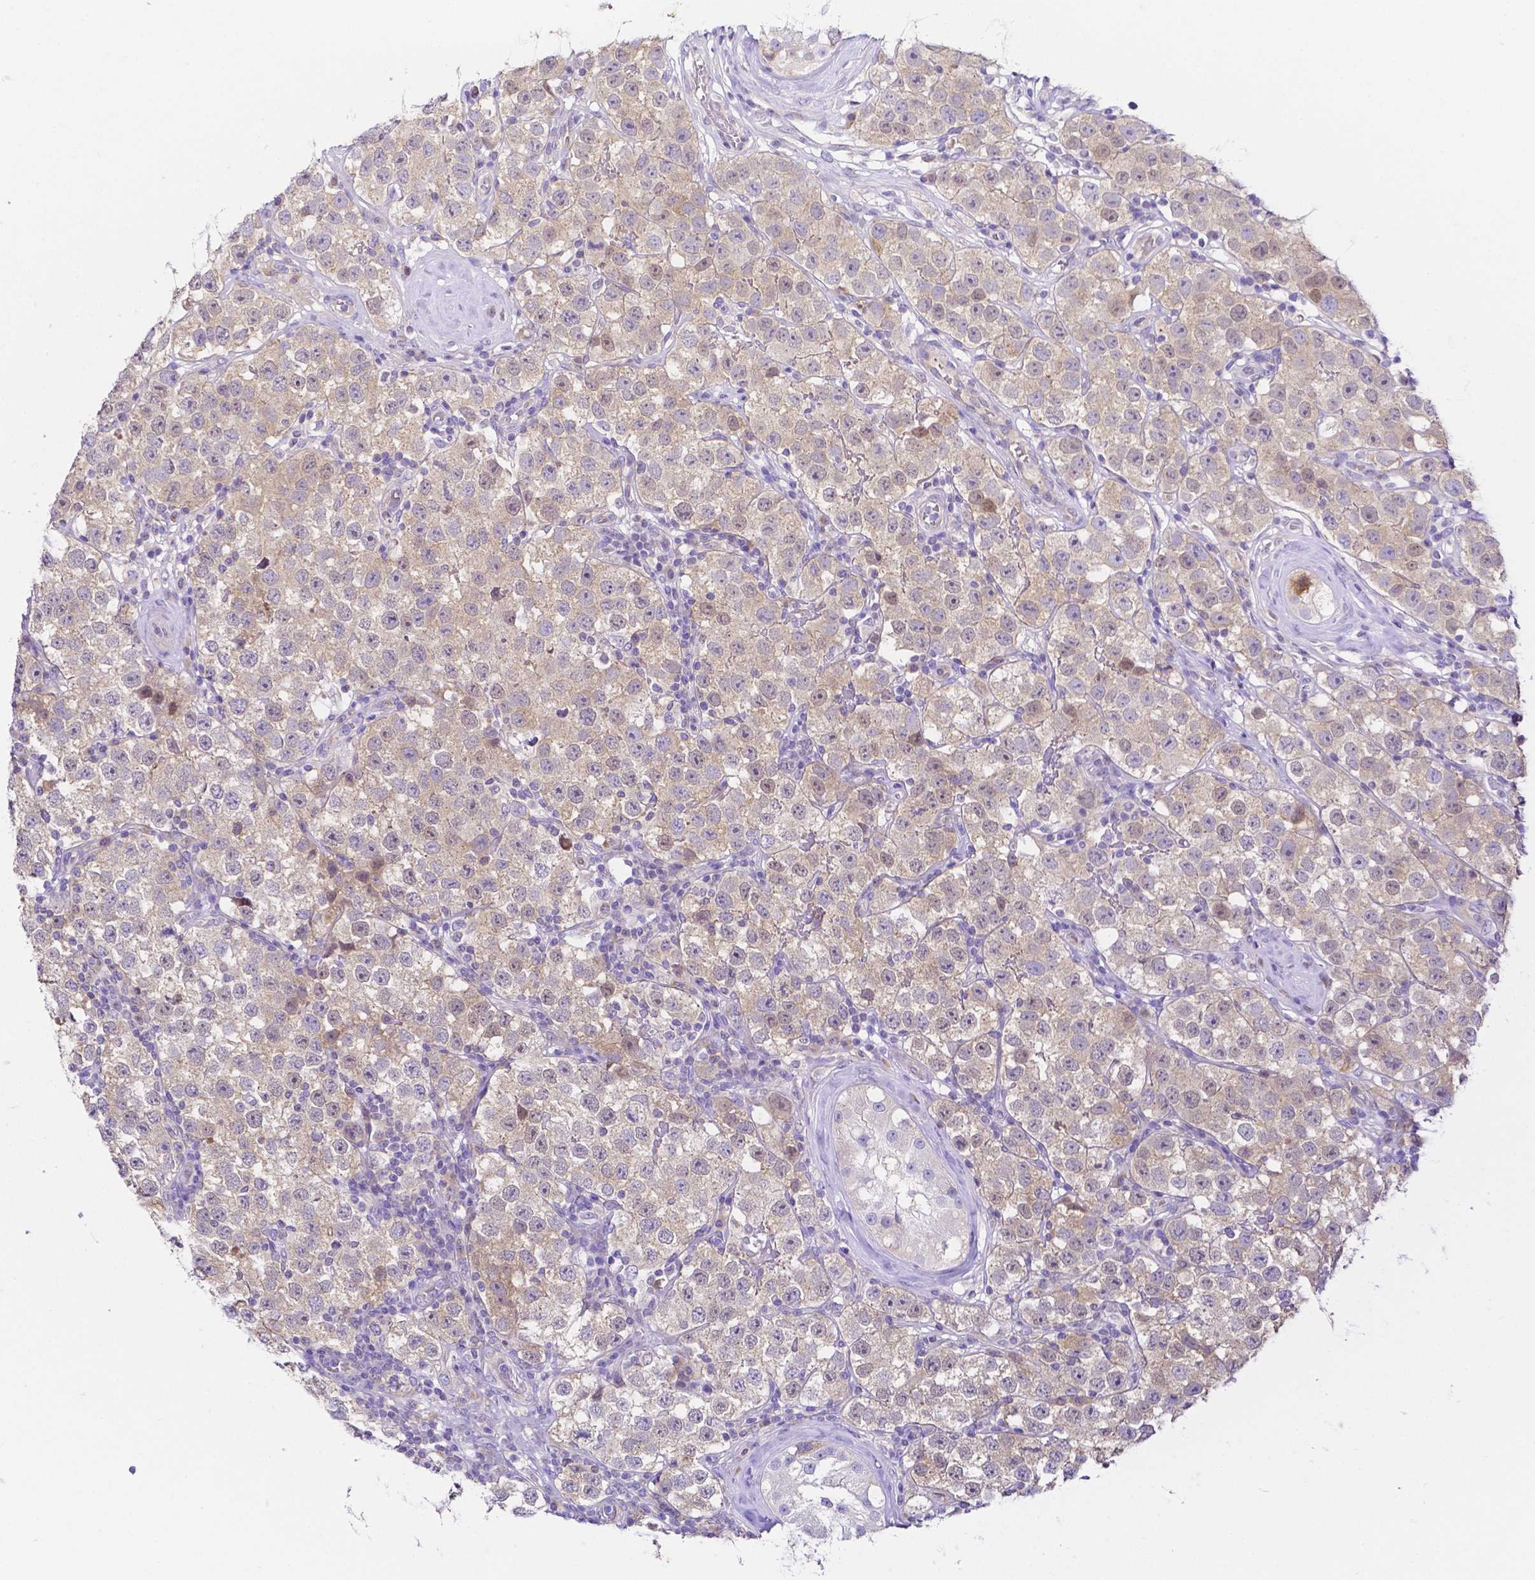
{"staining": {"intensity": "weak", "quantity": "25%-75%", "location": "cytoplasmic/membranous"}, "tissue": "testis cancer", "cell_type": "Tumor cells", "image_type": "cancer", "snomed": [{"axis": "morphology", "description": "Seminoma, NOS"}, {"axis": "topography", "description": "Testis"}], "caption": "Immunohistochemical staining of human seminoma (testis) displays low levels of weak cytoplasmic/membranous positivity in approximately 25%-75% of tumor cells.", "gene": "PKP3", "patient": {"sex": "male", "age": 34}}